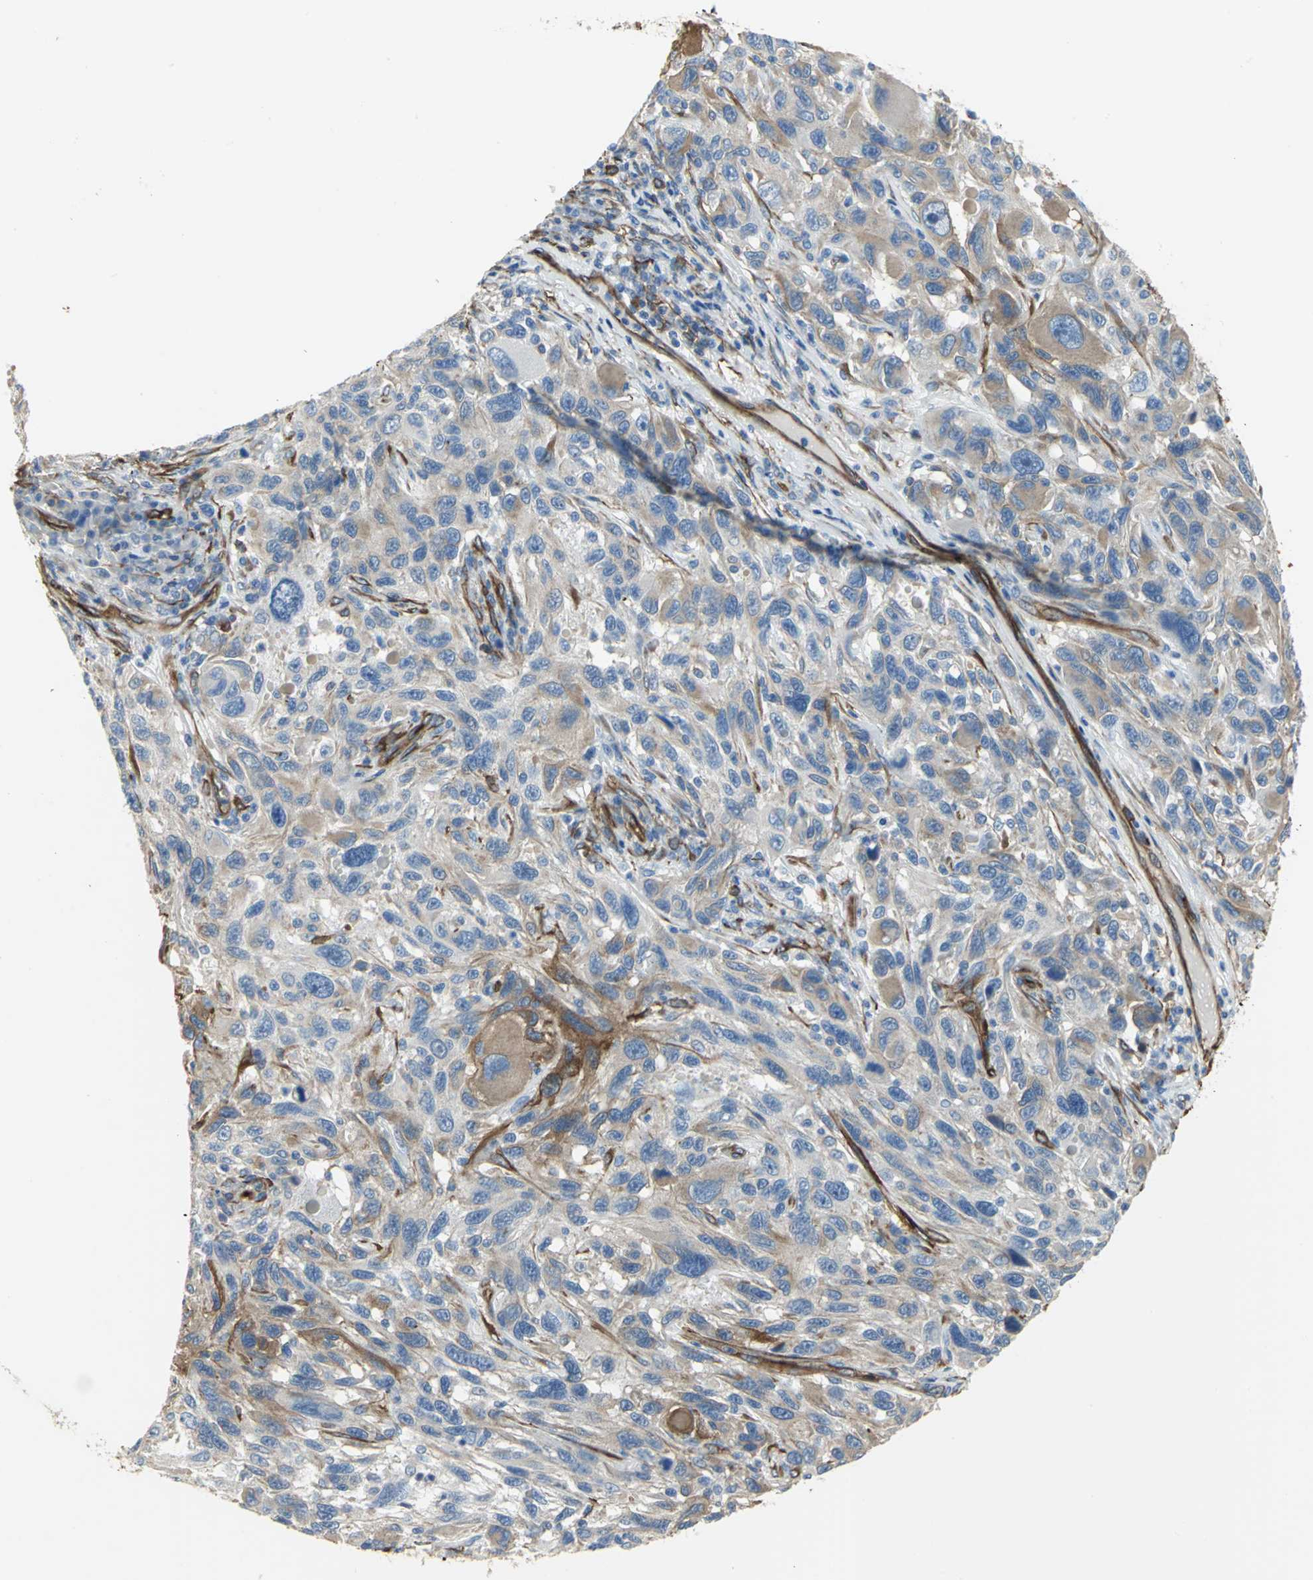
{"staining": {"intensity": "weak", "quantity": ">75%", "location": "cytoplasmic/membranous"}, "tissue": "melanoma", "cell_type": "Tumor cells", "image_type": "cancer", "snomed": [{"axis": "morphology", "description": "Malignant melanoma, NOS"}, {"axis": "topography", "description": "Skin"}], "caption": "Melanoma stained for a protein (brown) demonstrates weak cytoplasmic/membranous positive expression in about >75% of tumor cells.", "gene": "FLNB", "patient": {"sex": "male", "age": 53}}